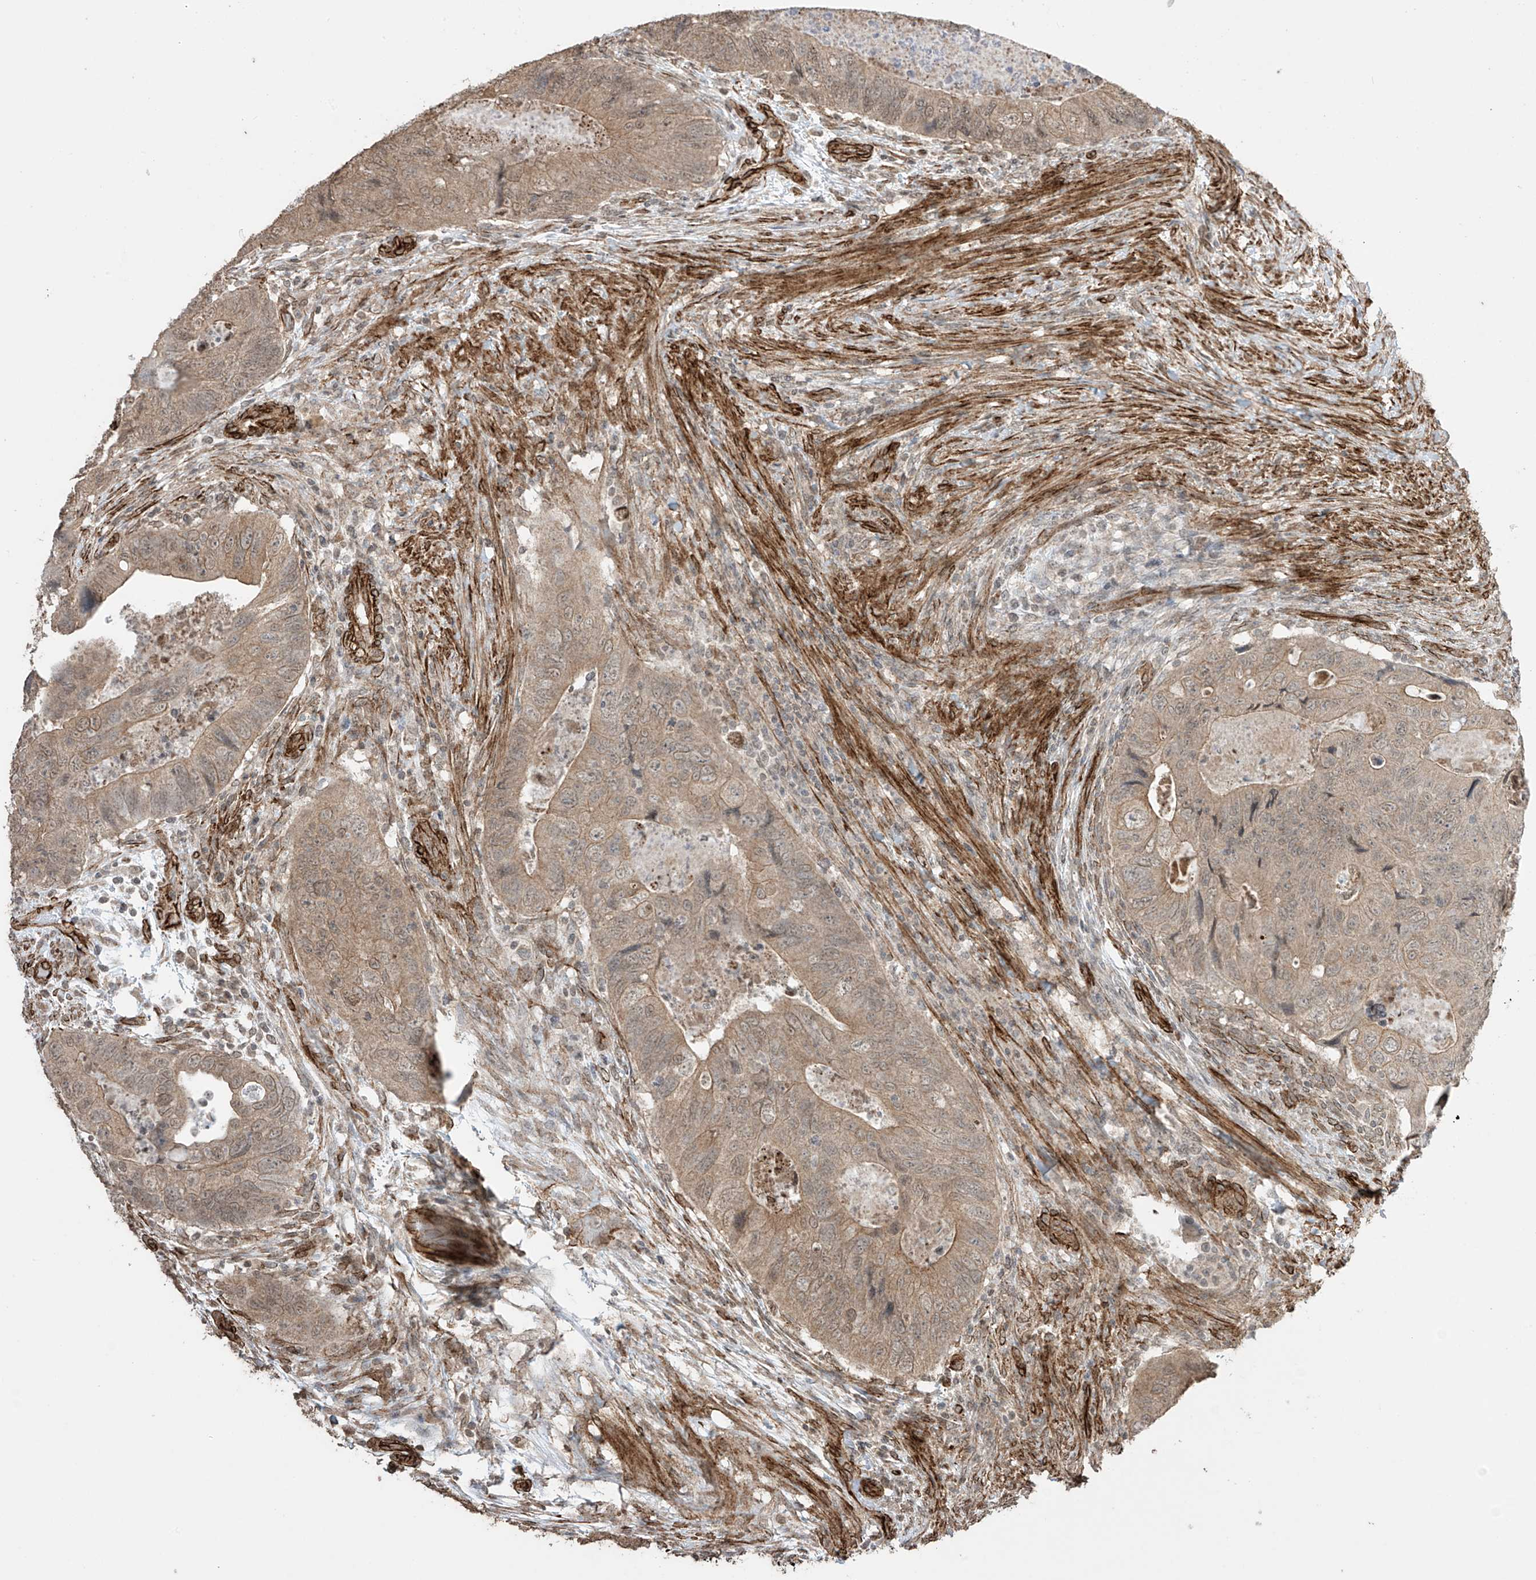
{"staining": {"intensity": "moderate", "quantity": ">75%", "location": "cytoplasmic/membranous,nuclear"}, "tissue": "colorectal cancer", "cell_type": "Tumor cells", "image_type": "cancer", "snomed": [{"axis": "morphology", "description": "Adenocarcinoma, NOS"}, {"axis": "topography", "description": "Rectum"}], "caption": "Brown immunohistochemical staining in human adenocarcinoma (colorectal) displays moderate cytoplasmic/membranous and nuclear expression in approximately >75% of tumor cells.", "gene": "TTLL5", "patient": {"sex": "male", "age": 63}}